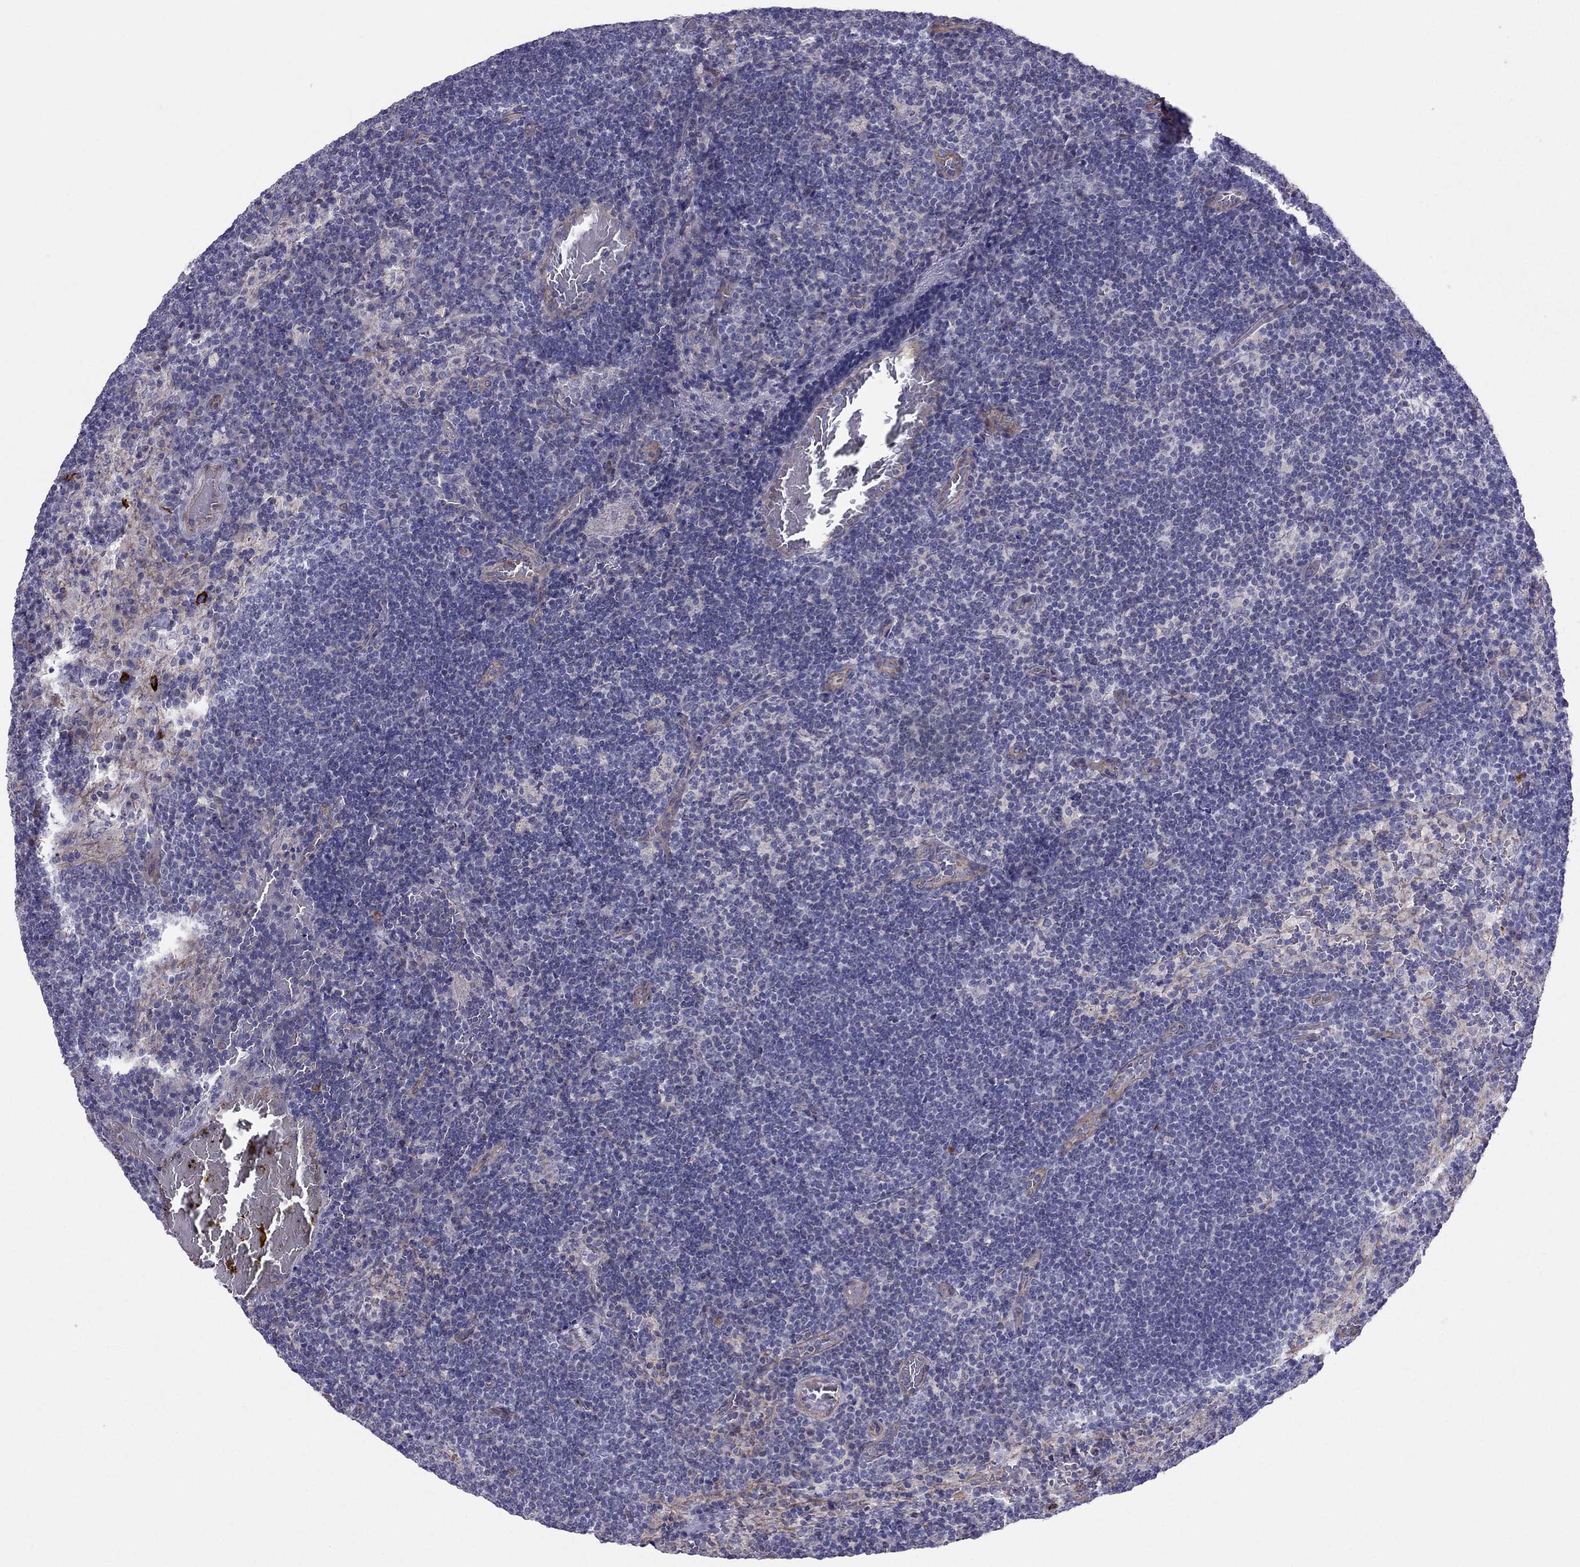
{"staining": {"intensity": "negative", "quantity": "none", "location": "none"}, "tissue": "lymph node", "cell_type": "Germinal center cells", "image_type": "normal", "snomed": [{"axis": "morphology", "description": "Normal tissue, NOS"}, {"axis": "topography", "description": "Lymph node"}], "caption": "Lymph node stained for a protein using immunohistochemistry reveals no expression germinal center cells.", "gene": "ENOX1", "patient": {"sex": "male", "age": 63}}